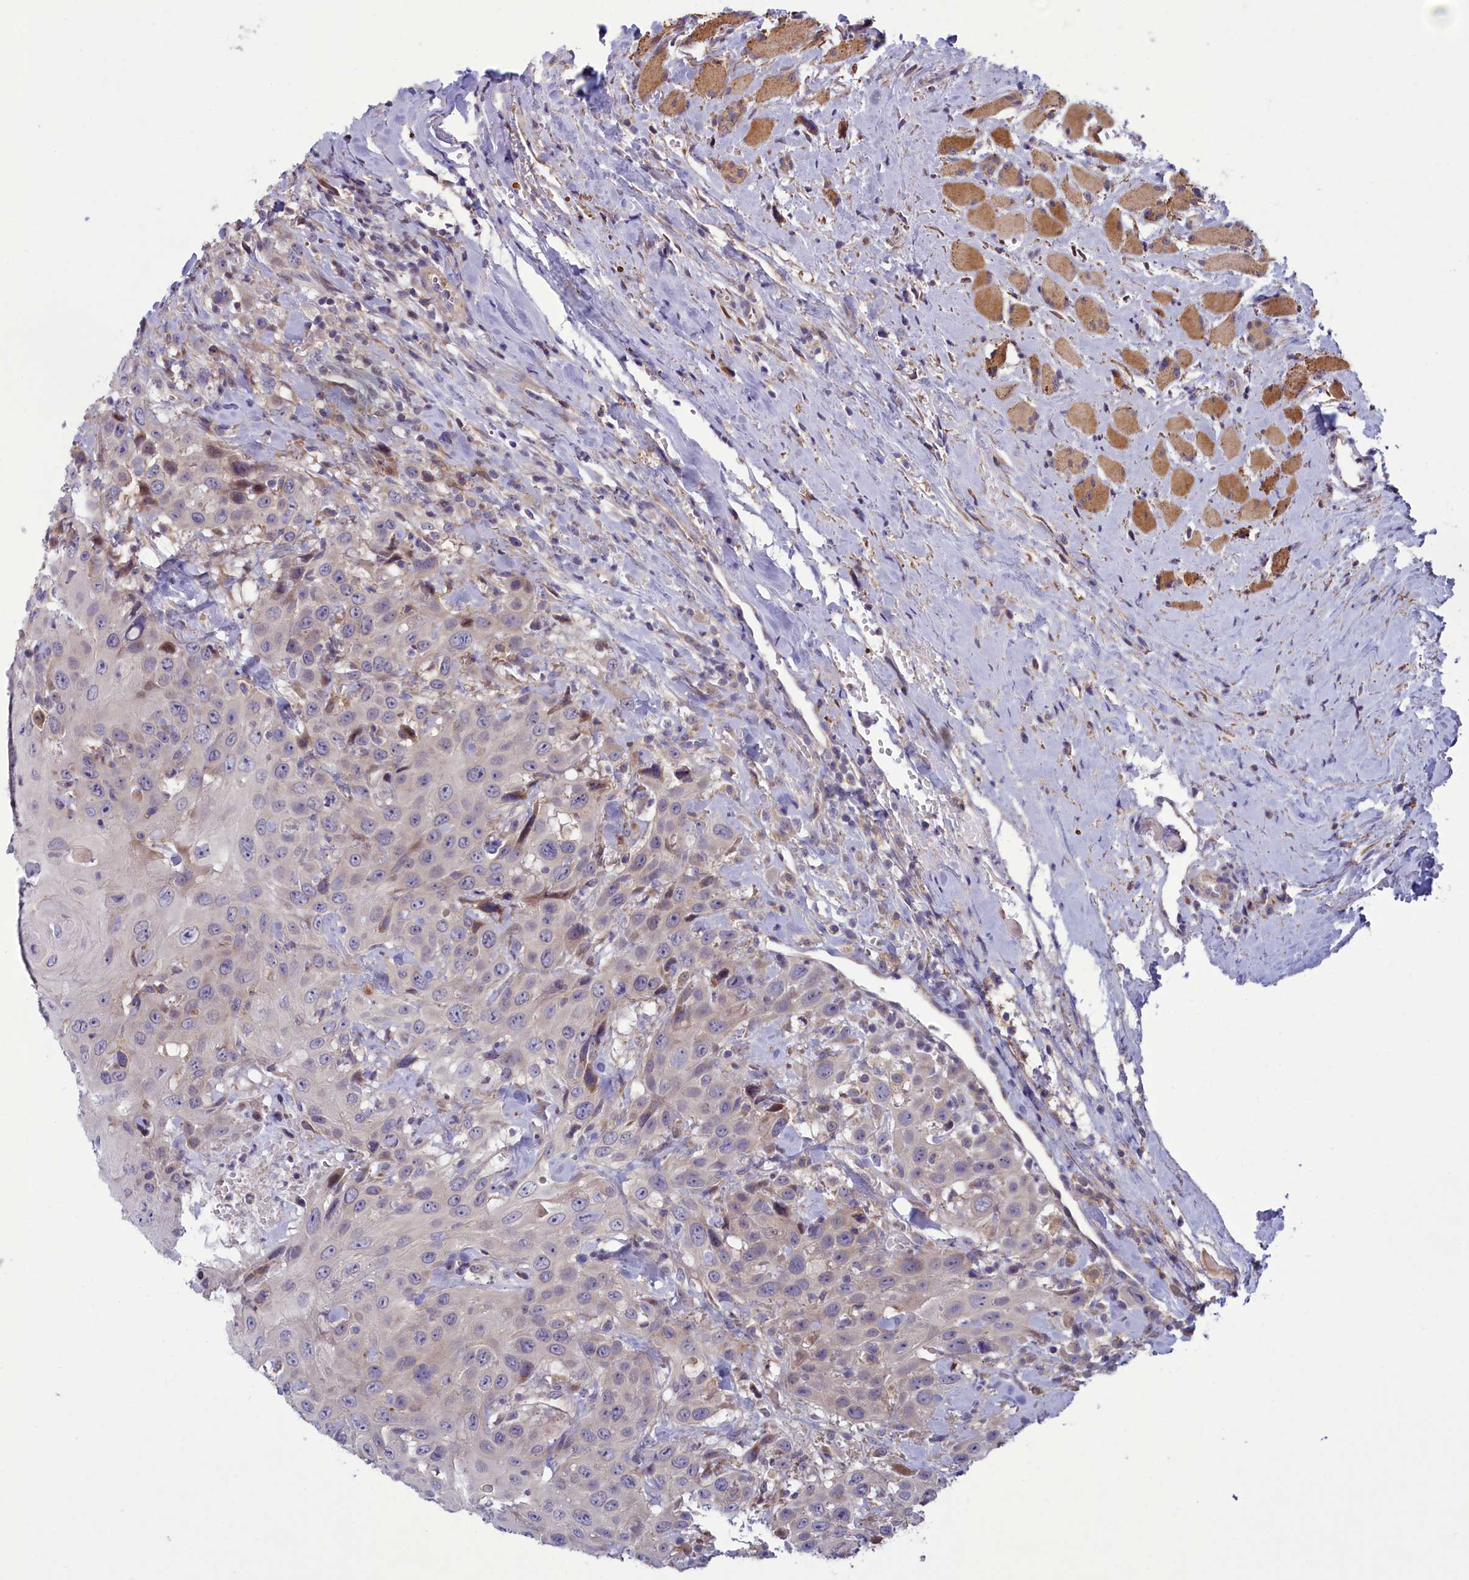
{"staining": {"intensity": "negative", "quantity": "none", "location": "none"}, "tissue": "head and neck cancer", "cell_type": "Tumor cells", "image_type": "cancer", "snomed": [{"axis": "morphology", "description": "Squamous cell carcinoma, NOS"}, {"axis": "topography", "description": "Head-Neck"}], "caption": "High power microscopy photomicrograph of an immunohistochemistry (IHC) photomicrograph of head and neck squamous cell carcinoma, revealing no significant staining in tumor cells. Brightfield microscopy of IHC stained with DAB (brown) and hematoxylin (blue), captured at high magnification.", "gene": "BLTP2", "patient": {"sex": "male", "age": 81}}